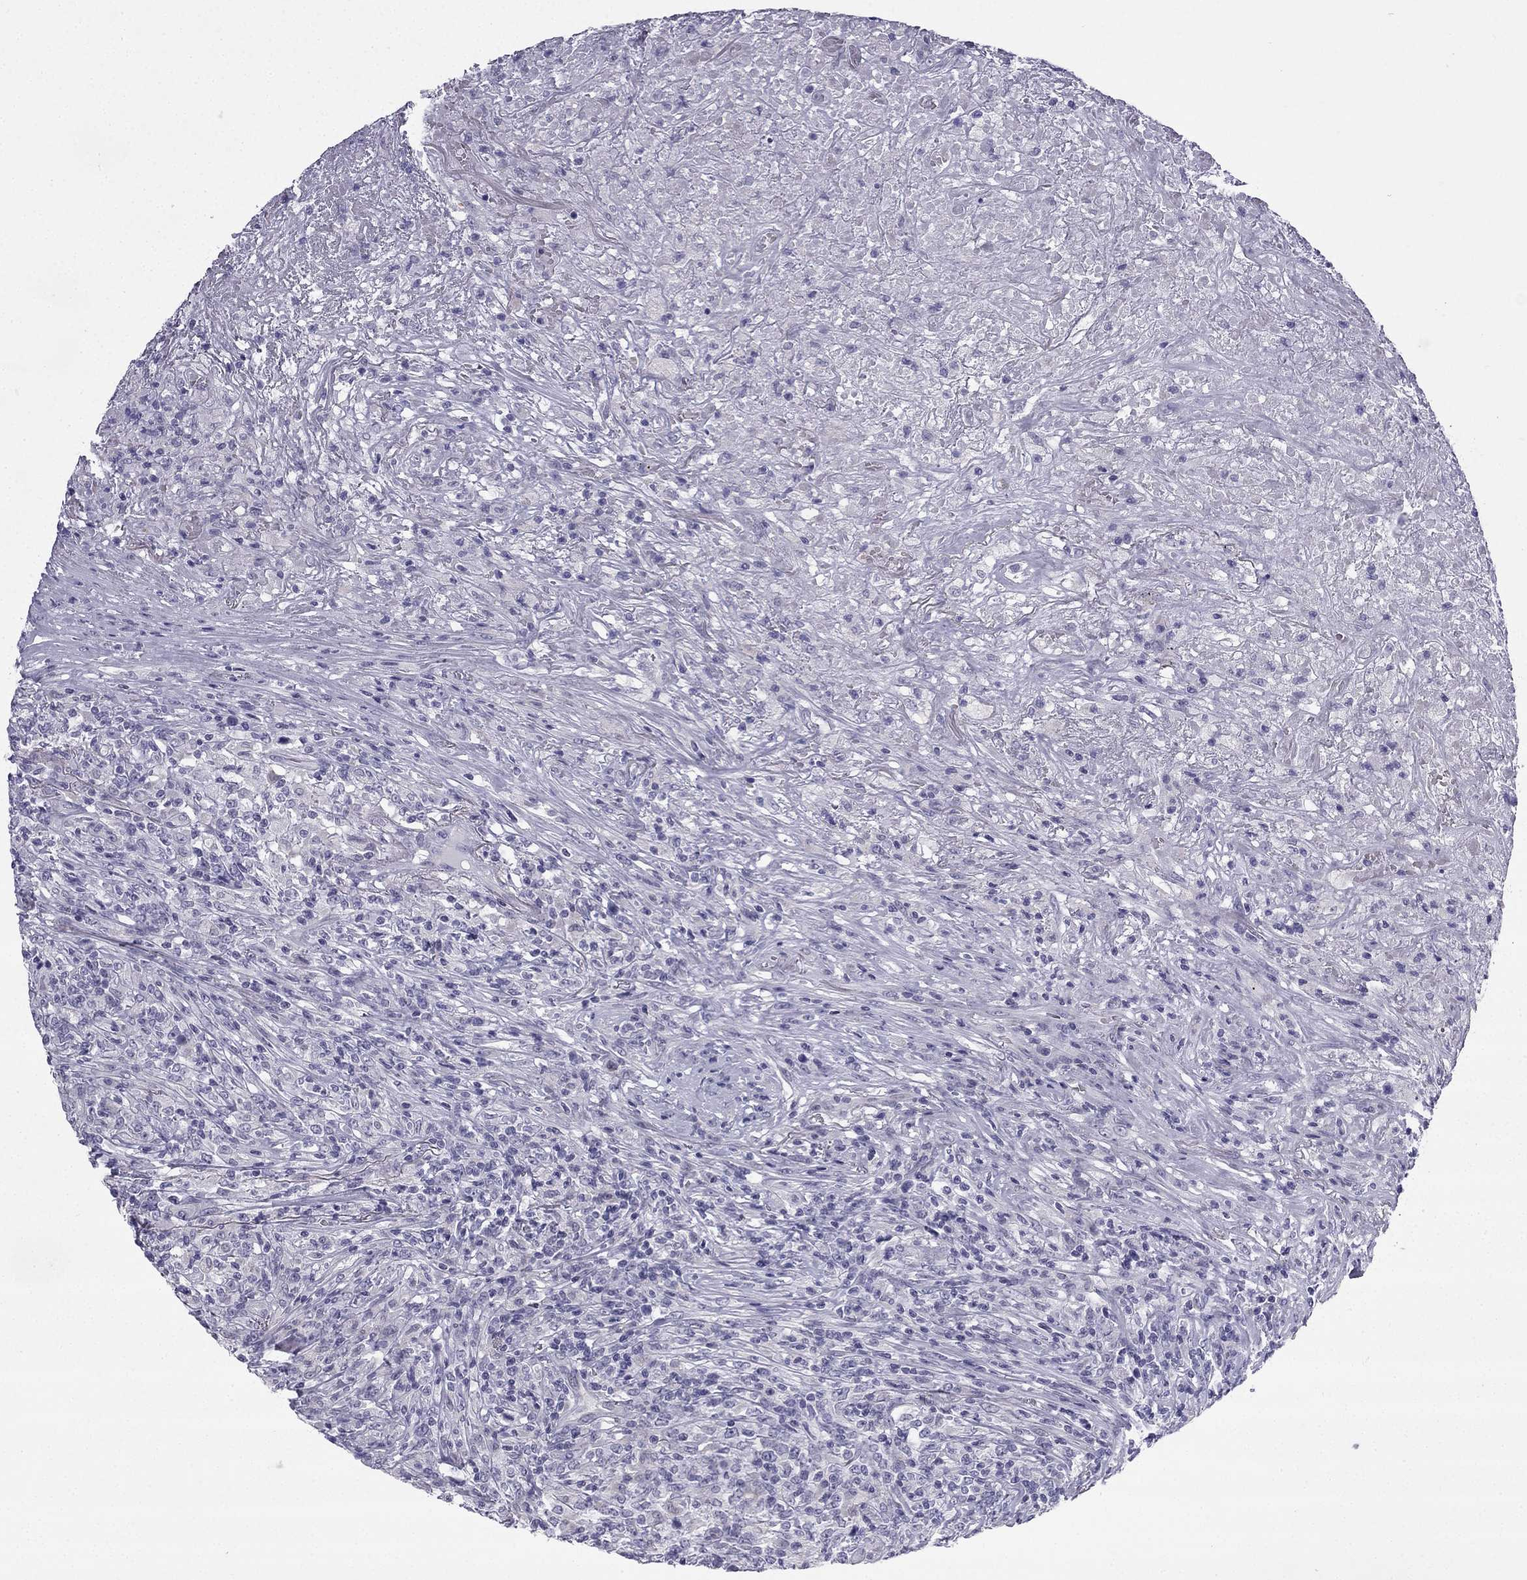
{"staining": {"intensity": "negative", "quantity": "none", "location": "none"}, "tissue": "lymphoma", "cell_type": "Tumor cells", "image_type": "cancer", "snomed": [{"axis": "morphology", "description": "Malignant lymphoma, non-Hodgkin's type, High grade"}, {"axis": "topography", "description": "Lung"}], "caption": "Immunohistochemistry of human malignant lymphoma, non-Hodgkin's type (high-grade) shows no positivity in tumor cells.", "gene": "CFAP53", "patient": {"sex": "male", "age": 79}}